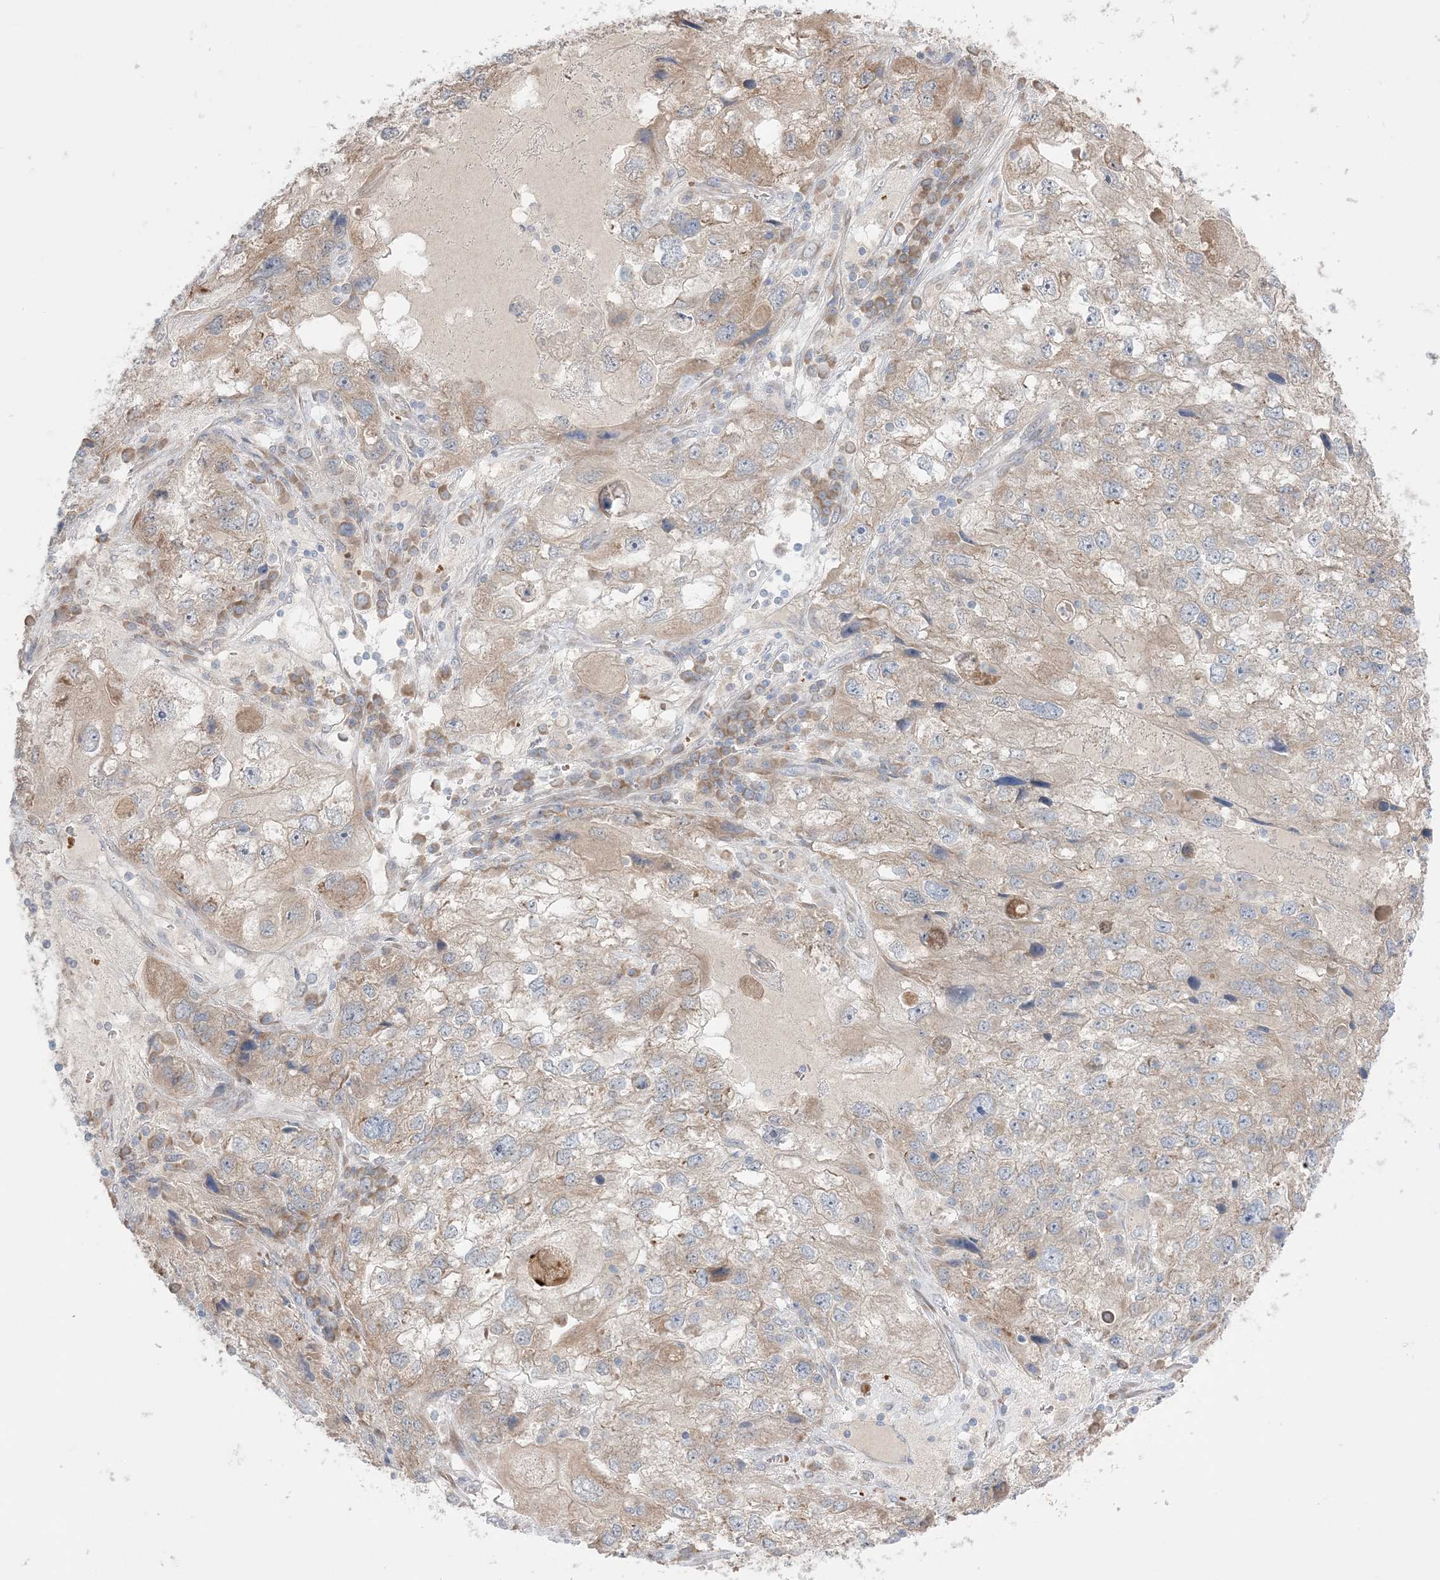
{"staining": {"intensity": "weak", "quantity": ">75%", "location": "cytoplasmic/membranous"}, "tissue": "endometrial cancer", "cell_type": "Tumor cells", "image_type": "cancer", "snomed": [{"axis": "morphology", "description": "Adenocarcinoma, NOS"}, {"axis": "topography", "description": "Endometrium"}], "caption": "Weak cytoplasmic/membranous staining for a protein is seen in about >75% of tumor cells of endometrial cancer (adenocarcinoma) using IHC.", "gene": "MMGT1", "patient": {"sex": "female", "age": 49}}